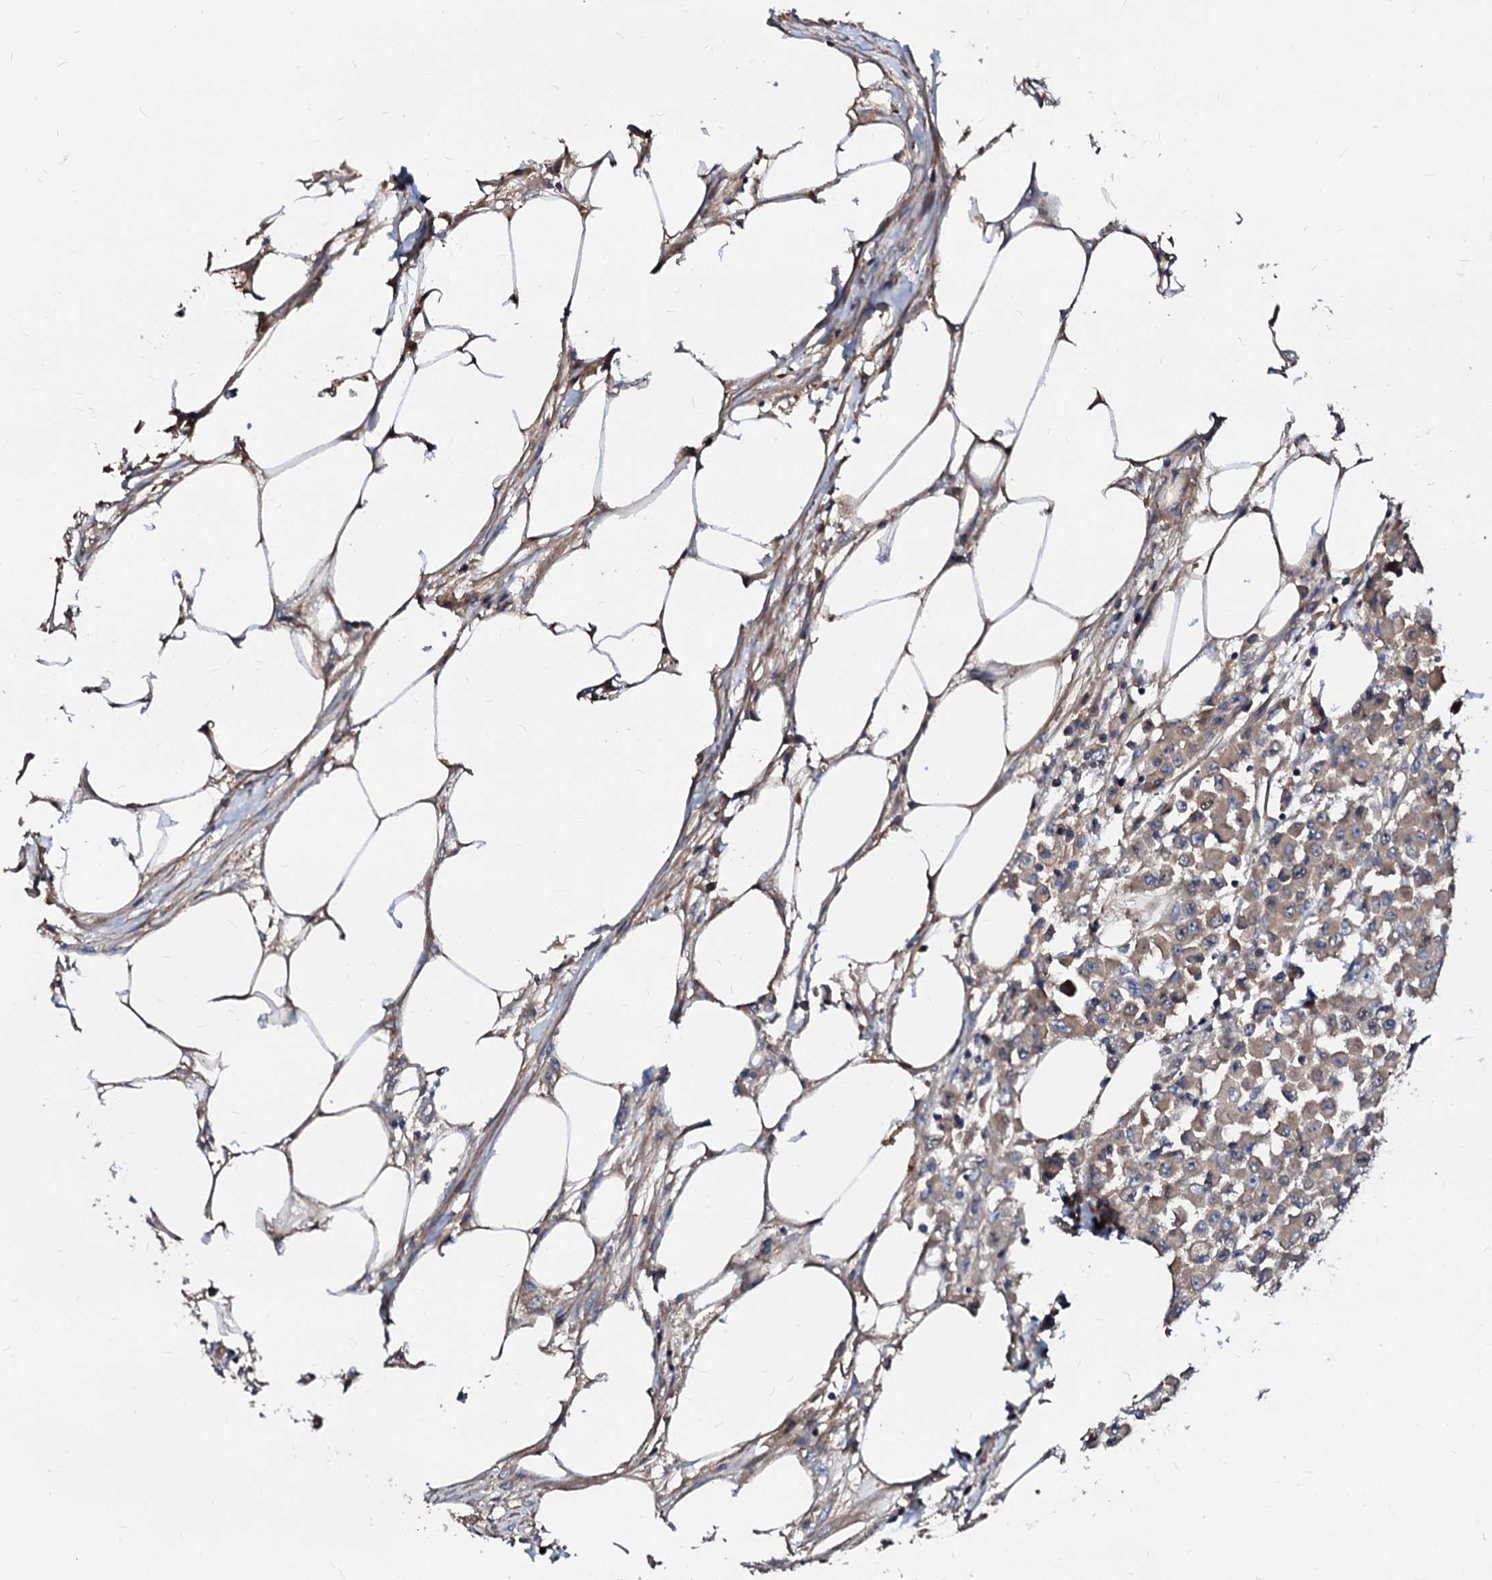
{"staining": {"intensity": "moderate", "quantity": ">75%", "location": "cytoplasmic/membranous"}, "tissue": "colorectal cancer", "cell_type": "Tumor cells", "image_type": "cancer", "snomed": [{"axis": "morphology", "description": "Adenocarcinoma, NOS"}, {"axis": "topography", "description": "Colon"}], "caption": "A high-resolution image shows IHC staining of colorectal cancer (adenocarcinoma), which displays moderate cytoplasmic/membranous expression in approximately >75% of tumor cells. Ihc stains the protein of interest in brown and the nuclei are stained blue.", "gene": "CSKMT", "patient": {"sex": "male", "age": 51}}